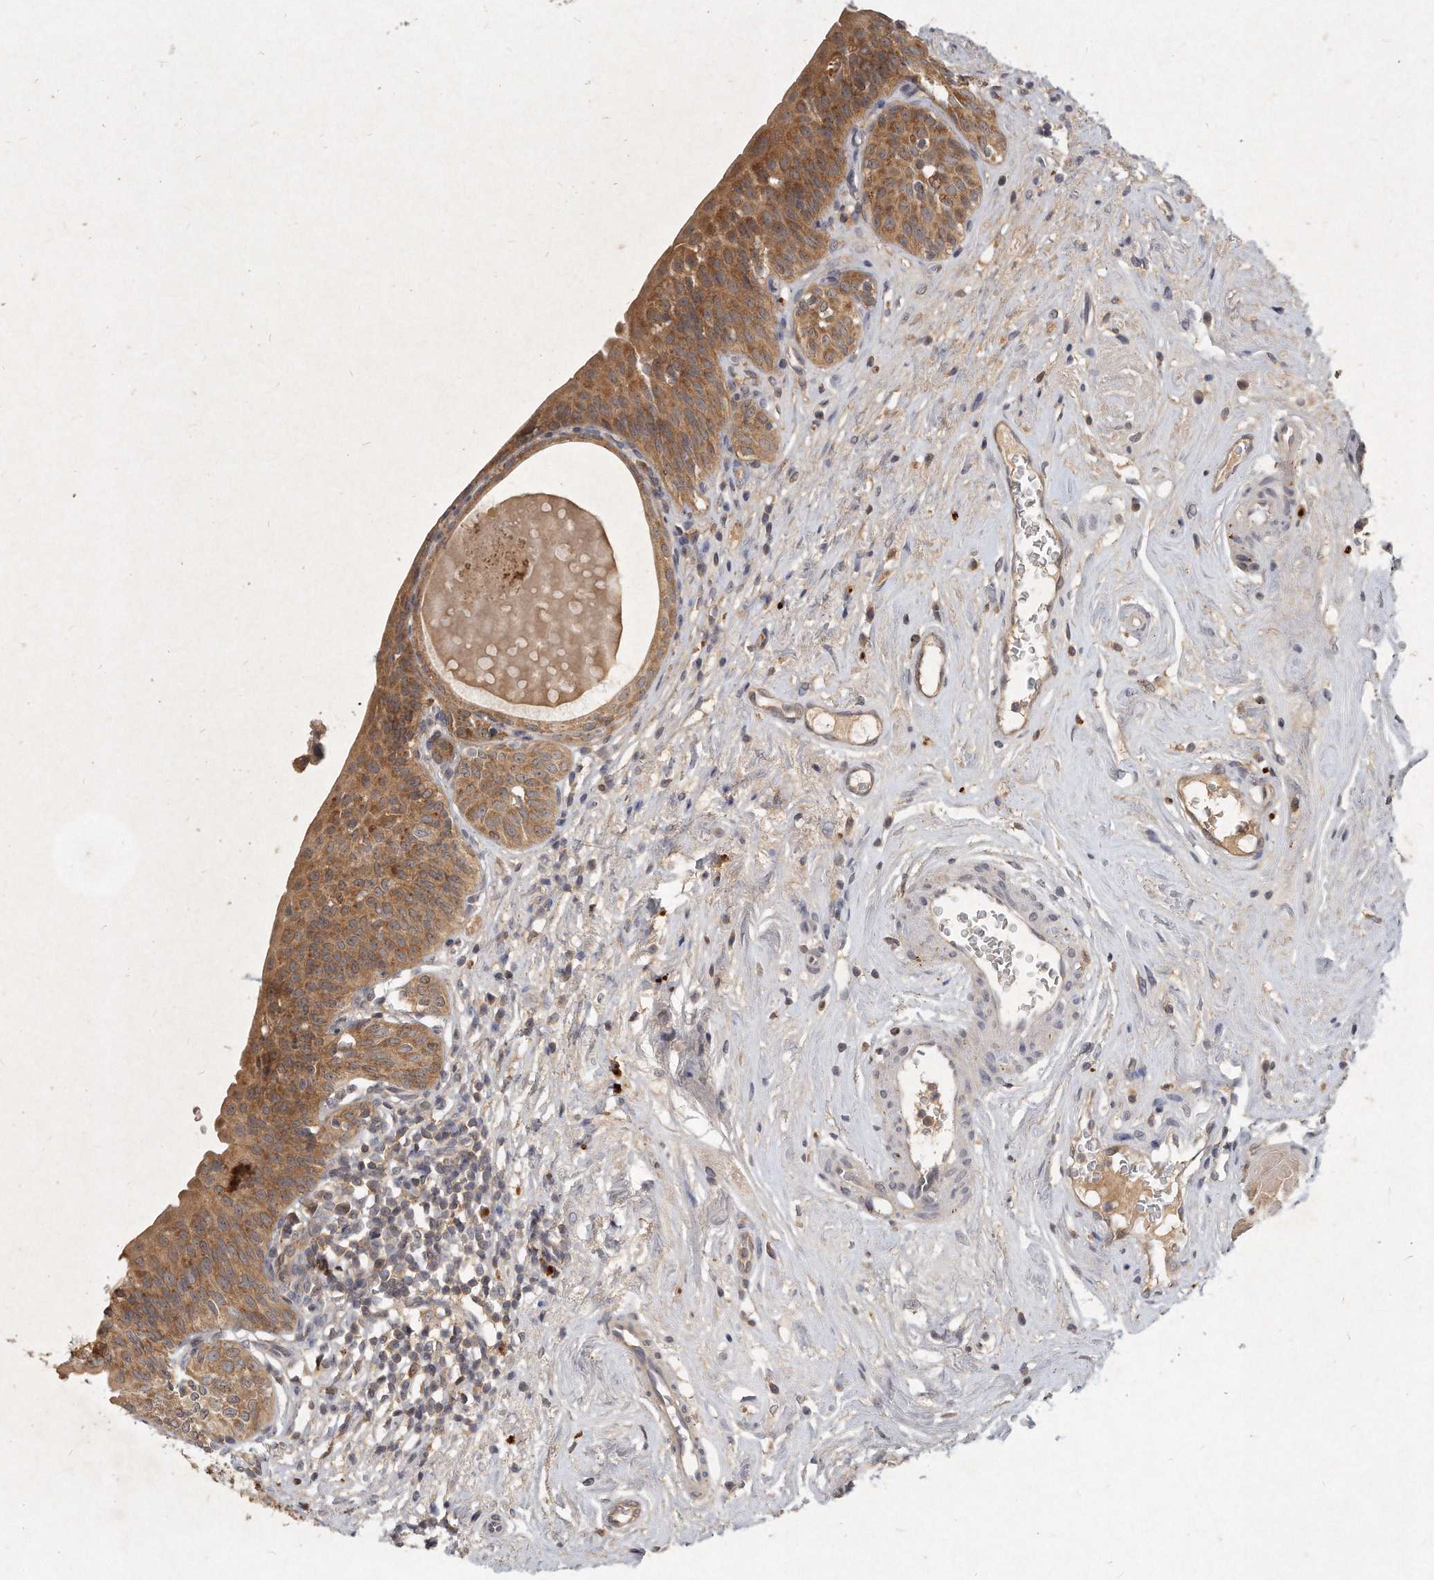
{"staining": {"intensity": "moderate", "quantity": ">75%", "location": "cytoplasmic/membranous"}, "tissue": "urinary bladder", "cell_type": "Urothelial cells", "image_type": "normal", "snomed": [{"axis": "morphology", "description": "Normal tissue, NOS"}, {"axis": "topography", "description": "Urinary bladder"}], "caption": "The photomicrograph displays staining of benign urinary bladder, revealing moderate cytoplasmic/membranous protein staining (brown color) within urothelial cells.", "gene": "LGALS8", "patient": {"sex": "male", "age": 83}}